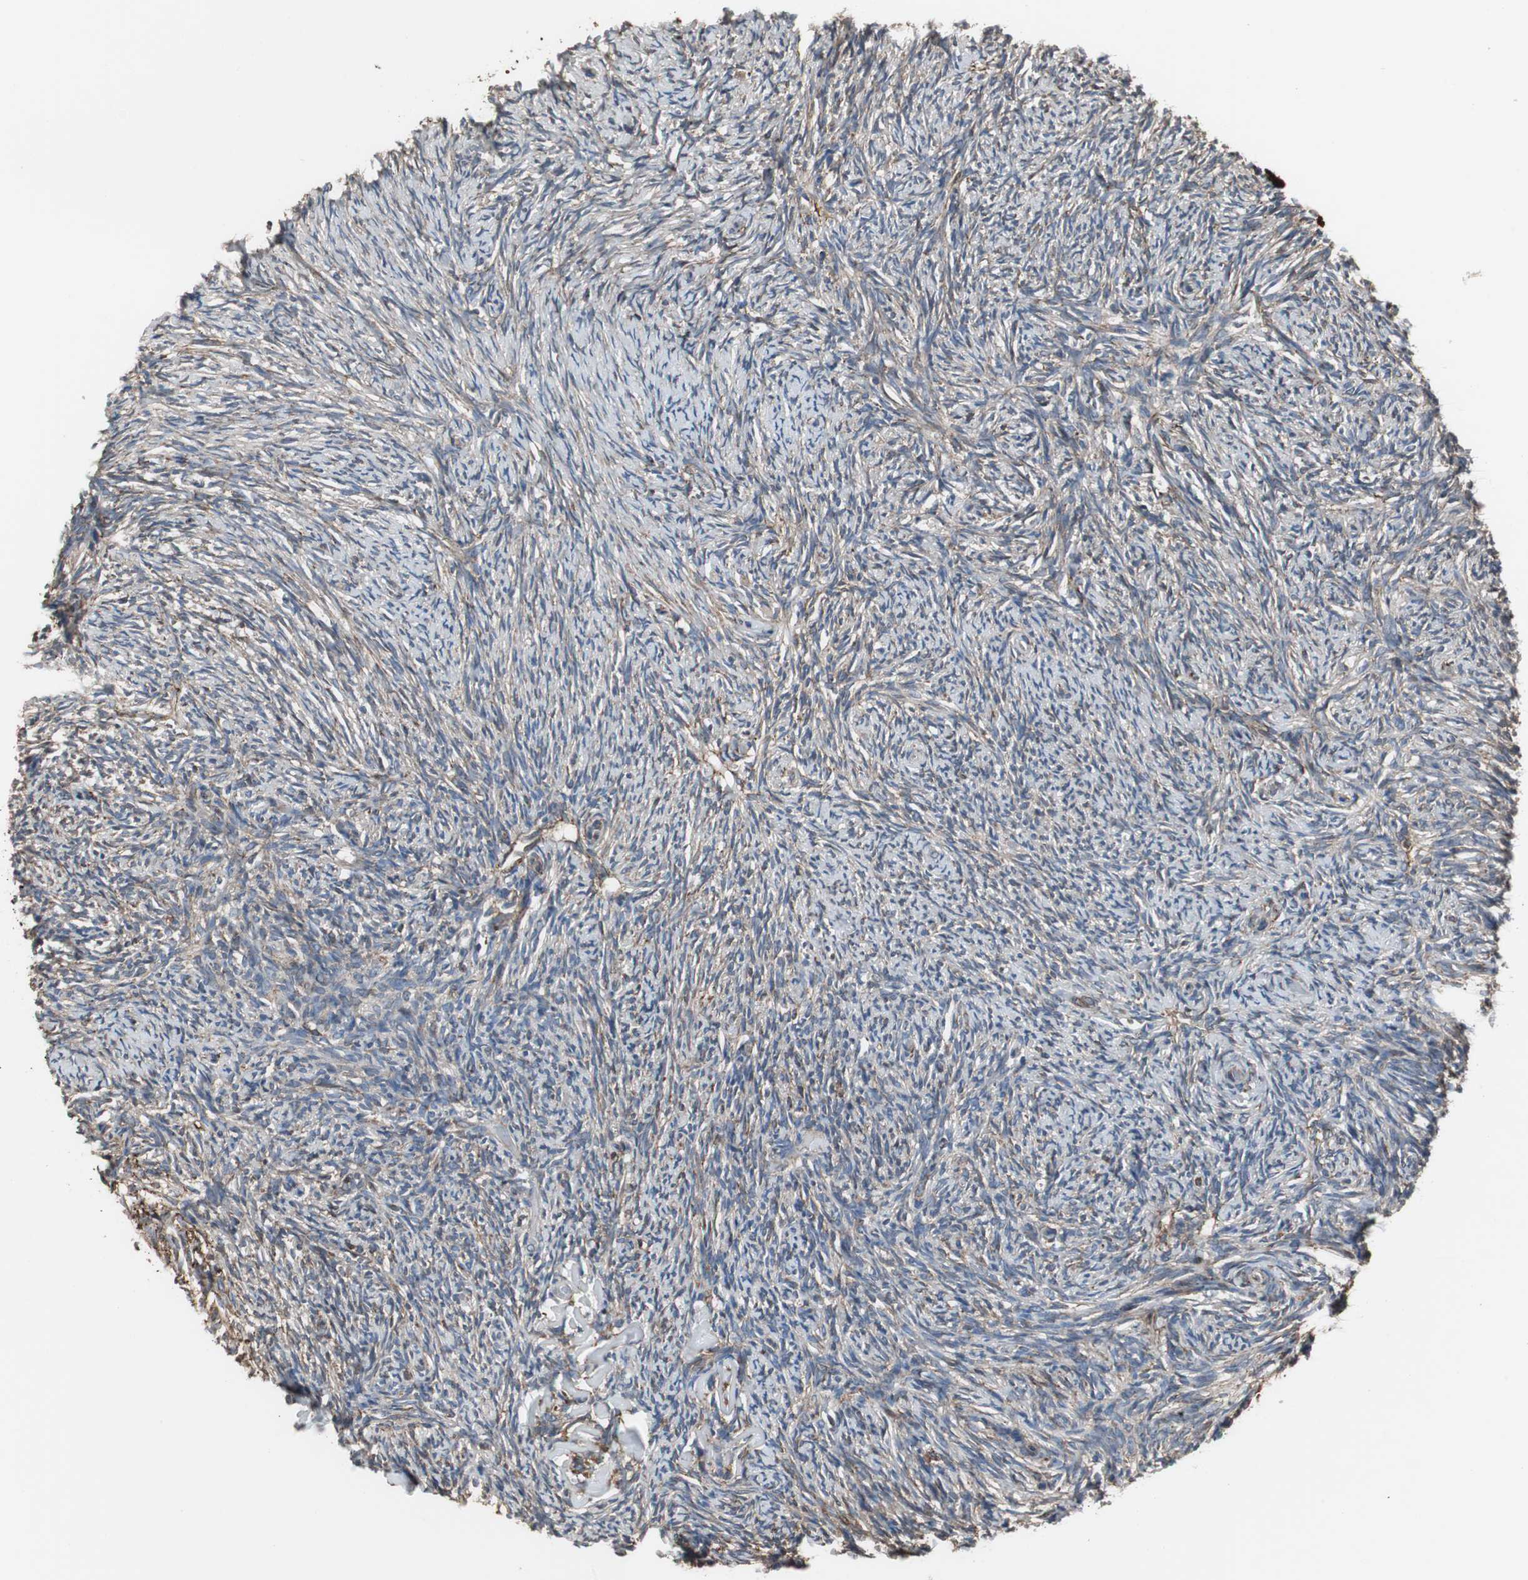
{"staining": {"intensity": "weak", "quantity": "25%-75%", "location": "cytoplasmic/membranous"}, "tissue": "ovary", "cell_type": "Ovarian stroma cells", "image_type": "normal", "snomed": [{"axis": "morphology", "description": "Normal tissue, NOS"}, {"axis": "topography", "description": "Ovary"}], "caption": "Ovarian stroma cells display low levels of weak cytoplasmic/membranous positivity in about 25%-75% of cells in benign ovary. The staining is performed using DAB (3,3'-diaminobenzidine) brown chromogen to label protein expression. The nuclei are counter-stained blue using hematoxylin.", "gene": "CALU", "patient": {"sex": "female", "age": 60}}